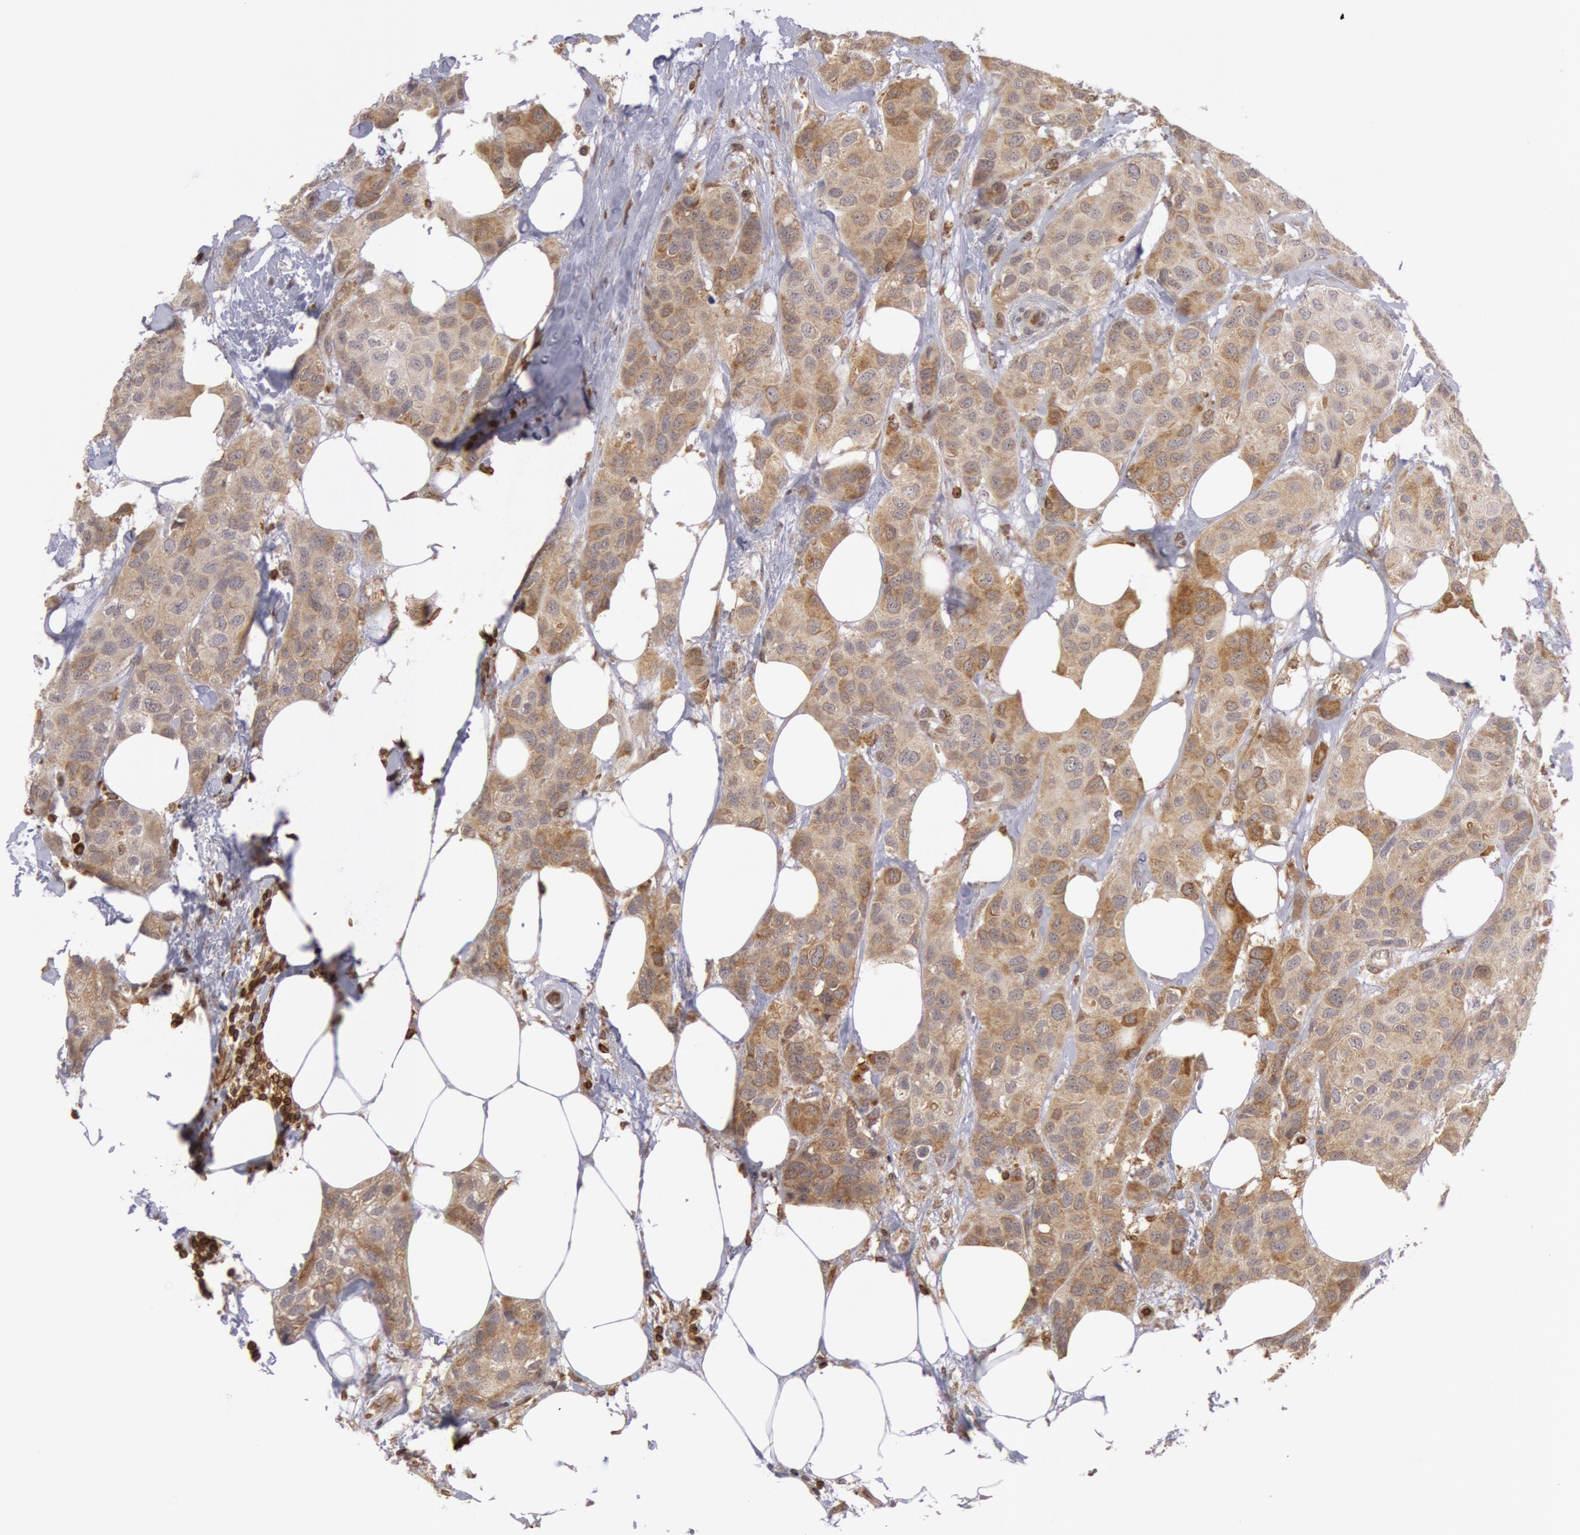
{"staining": {"intensity": "moderate", "quantity": ">75%", "location": "cytoplasmic/membranous"}, "tissue": "breast cancer", "cell_type": "Tumor cells", "image_type": "cancer", "snomed": [{"axis": "morphology", "description": "Duct carcinoma"}, {"axis": "topography", "description": "Breast"}], "caption": "Breast cancer (intraductal carcinoma) stained for a protein demonstrates moderate cytoplasmic/membranous positivity in tumor cells.", "gene": "TAP2", "patient": {"sex": "female", "age": 68}}